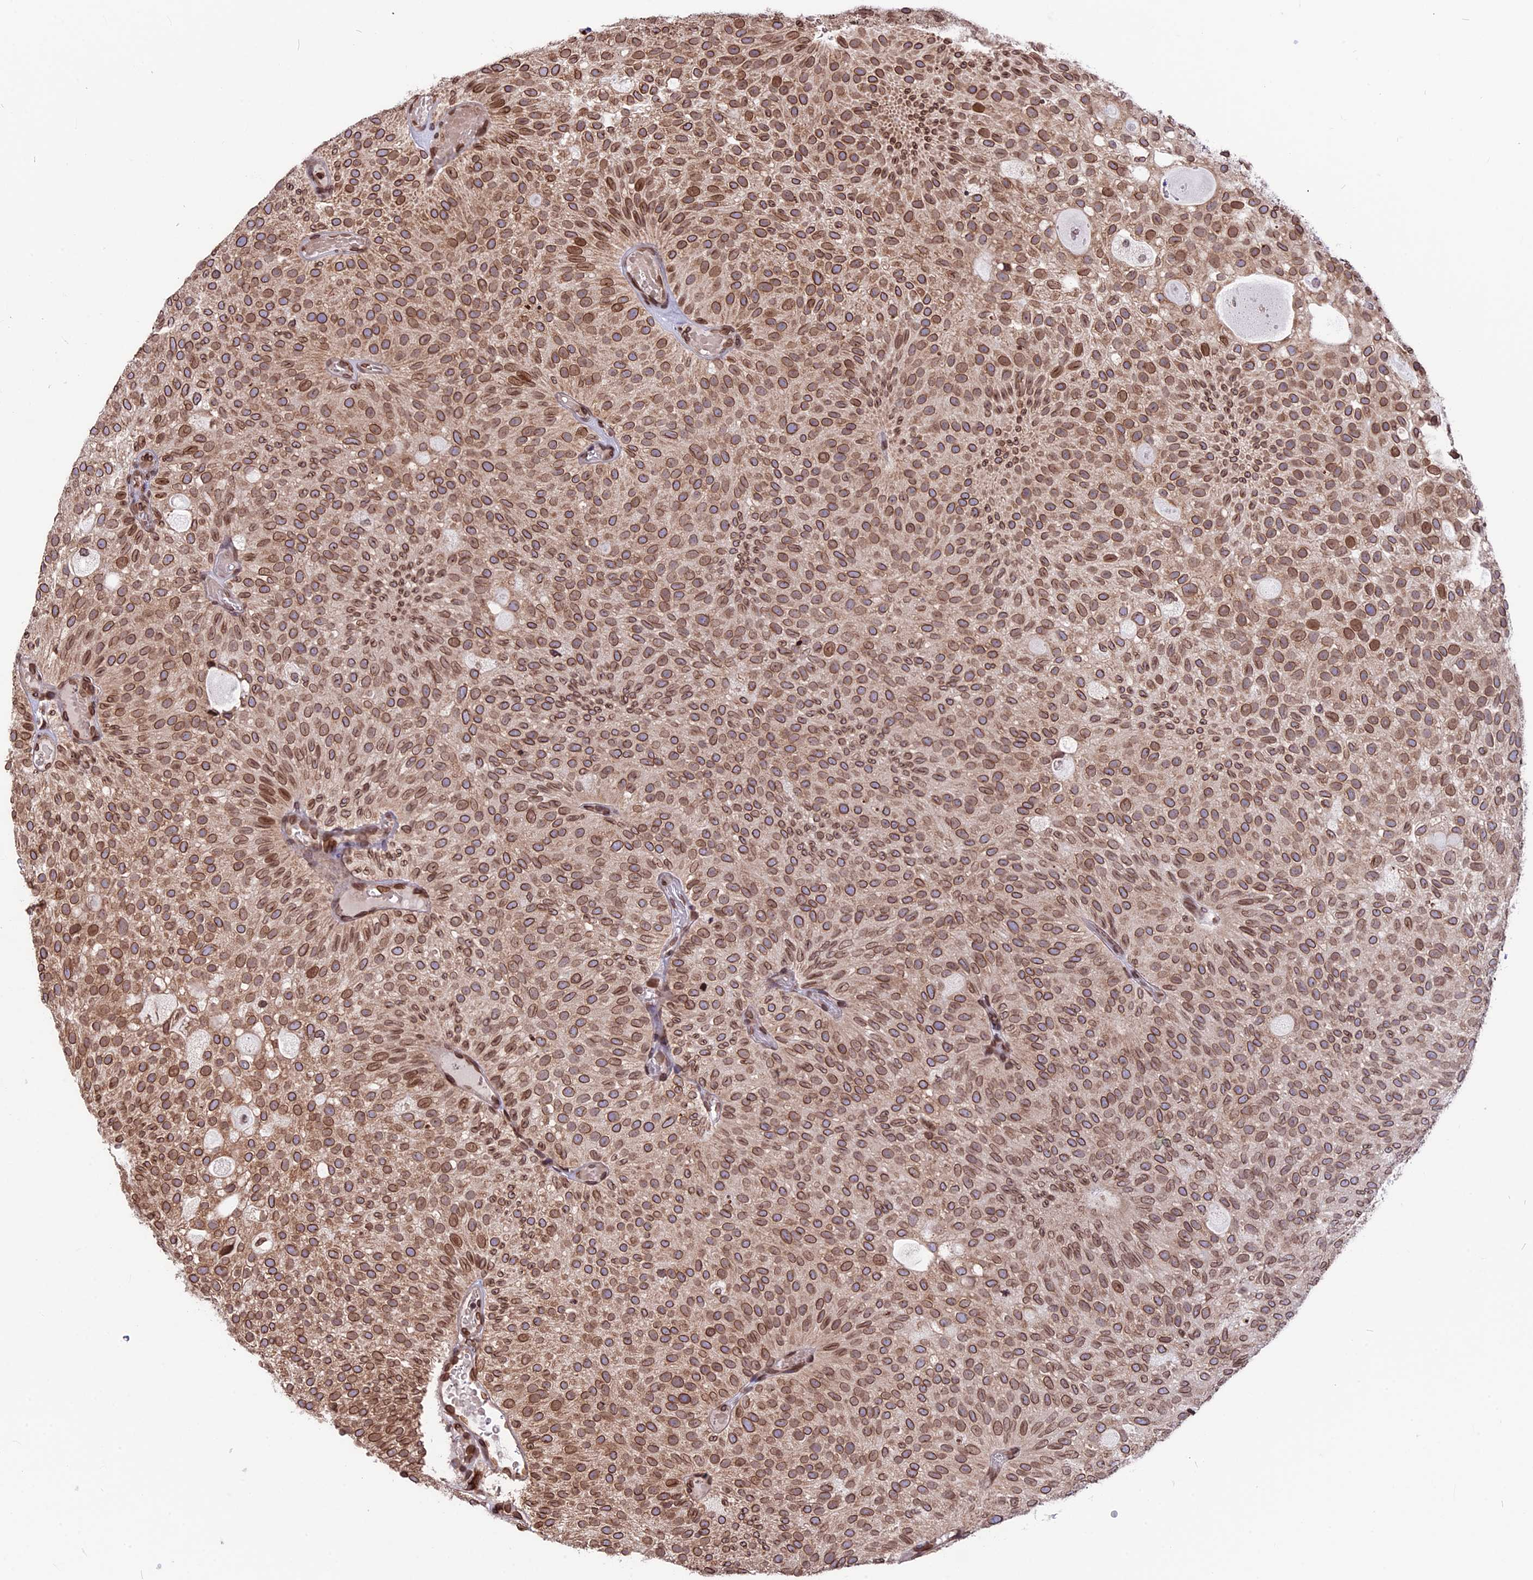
{"staining": {"intensity": "moderate", "quantity": ">75%", "location": "cytoplasmic/membranous,nuclear"}, "tissue": "urothelial cancer", "cell_type": "Tumor cells", "image_type": "cancer", "snomed": [{"axis": "morphology", "description": "Urothelial carcinoma, Low grade"}, {"axis": "topography", "description": "Urinary bladder"}], "caption": "Tumor cells reveal medium levels of moderate cytoplasmic/membranous and nuclear staining in about >75% of cells in human urothelial carcinoma (low-grade).", "gene": "PTCHD4", "patient": {"sex": "male", "age": 78}}